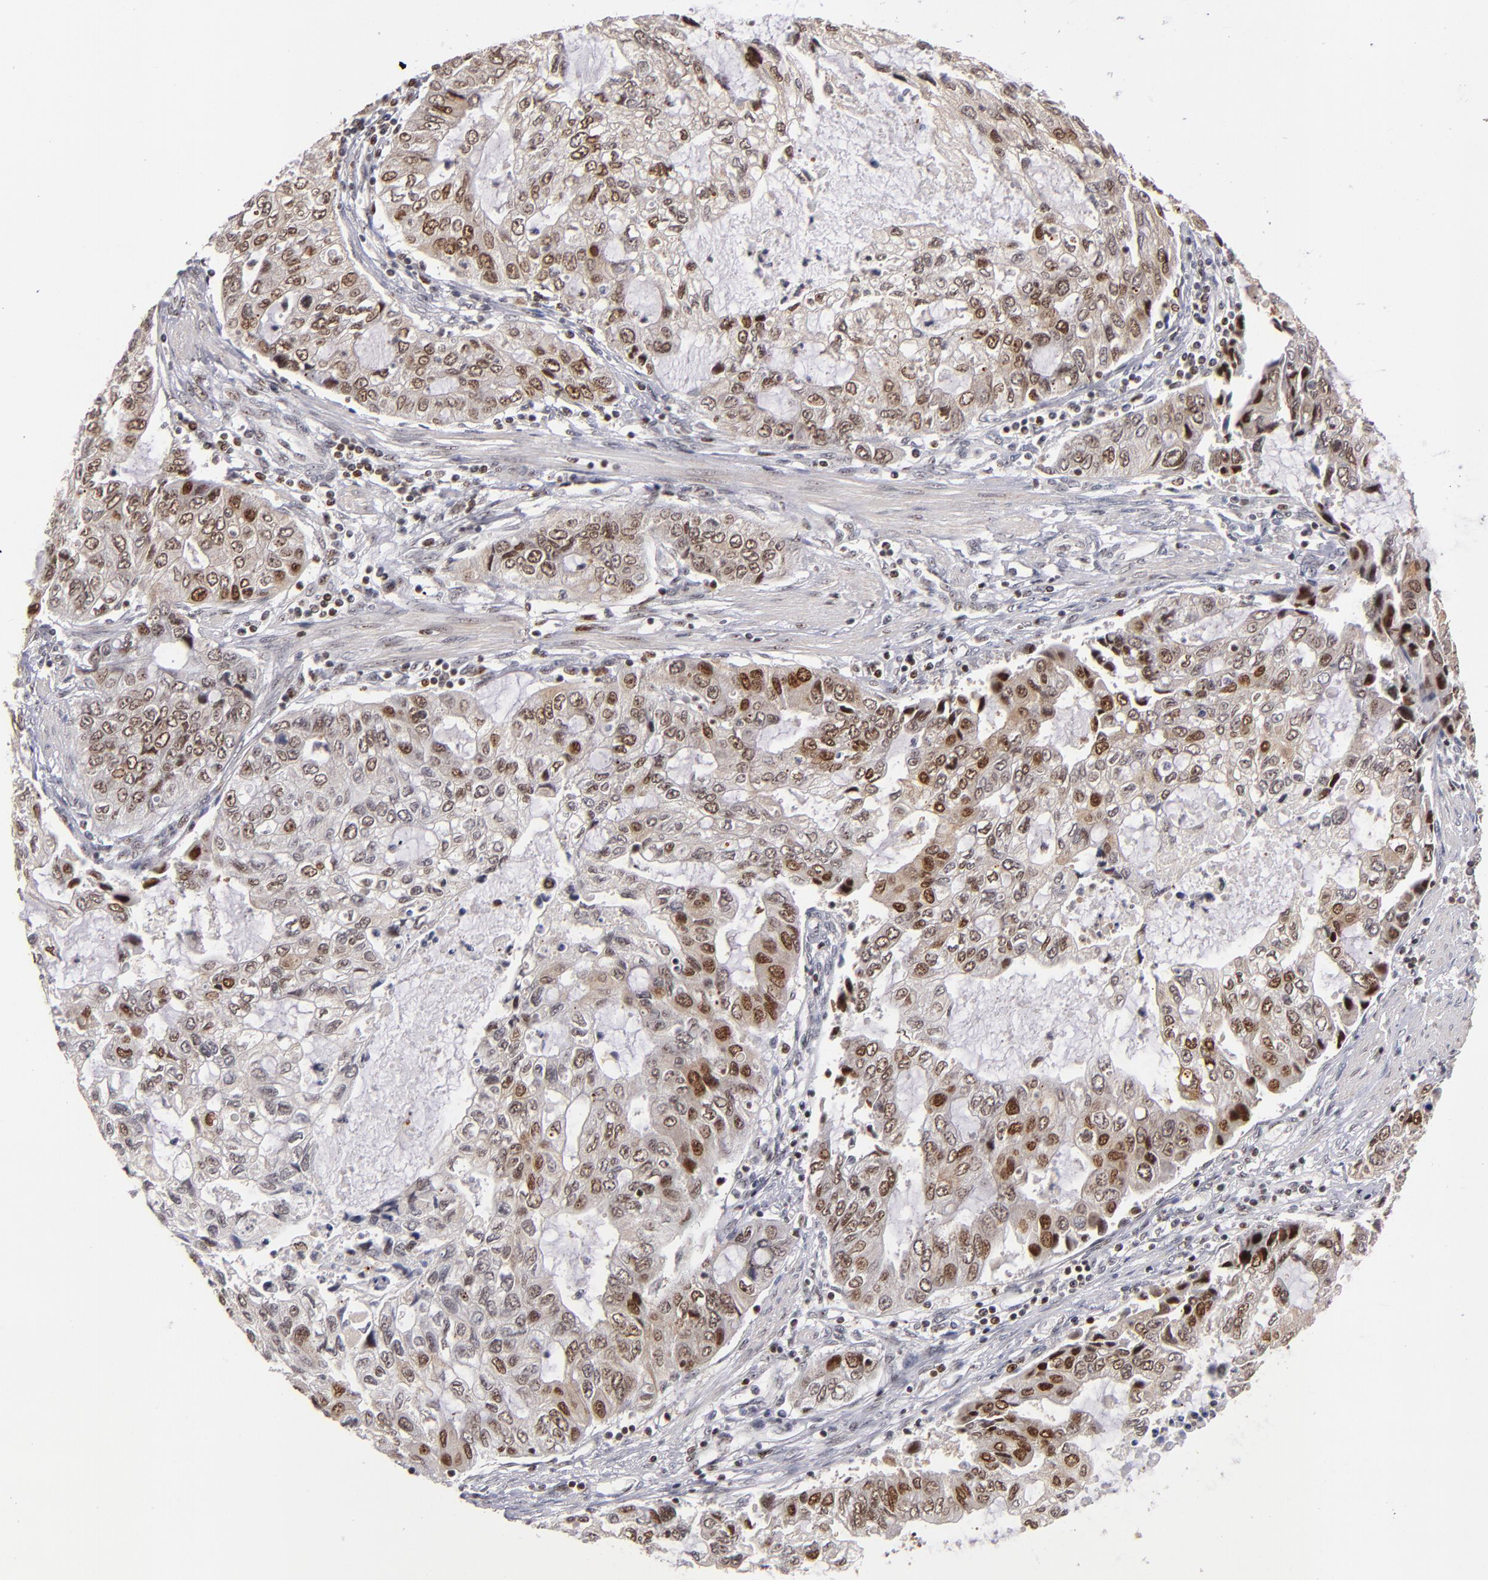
{"staining": {"intensity": "weak", "quantity": ">75%", "location": "cytoplasmic/membranous,nuclear"}, "tissue": "stomach cancer", "cell_type": "Tumor cells", "image_type": "cancer", "snomed": [{"axis": "morphology", "description": "Adenocarcinoma, NOS"}, {"axis": "topography", "description": "Stomach, upper"}], "caption": "Immunohistochemistry (IHC) image of neoplastic tissue: adenocarcinoma (stomach) stained using IHC displays low levels of weak protein expression localized specifically in the cytoplasmic/membranous and nuclear of tumor cells, appearing as a cytoplasmic/membranous and nuclear brown color.", "gene": "PCNX4", "patient": {"sex": "female", "age": 52}}